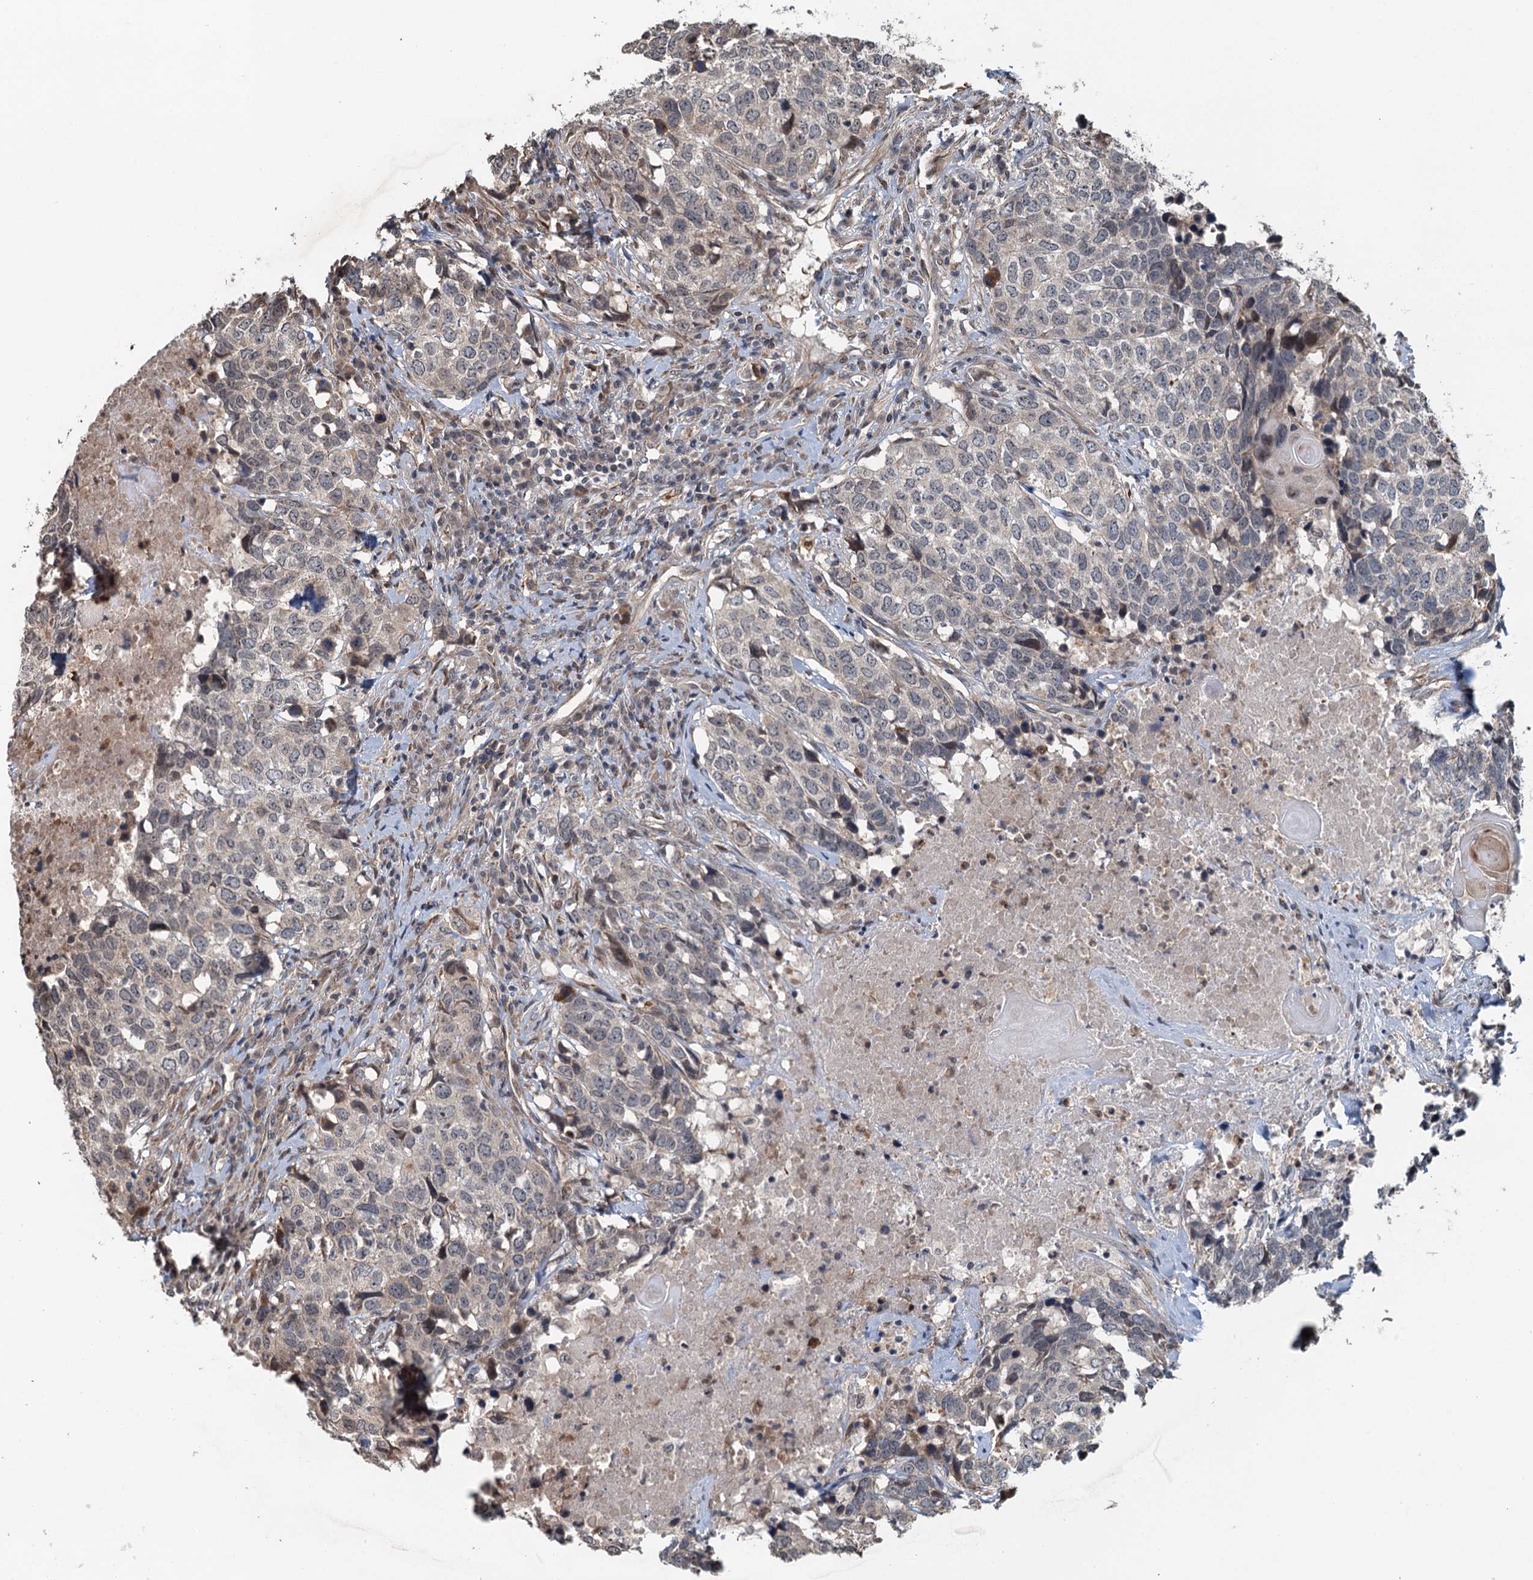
{"staining": {"intensity": "negative", "quantity": "none", "location": "none"}, "tissue": "head and neck cancer", "cell_type": "Tumor cells", "image_type": "cancer", "snomed": [{"axis": "morphology", "description": "Squamous cell carcinoma, NOS"}, {"axis": "topography", "description": "Head-Neck"}], "caption": "High power microscopy micrograph of an immunohistochemistry (IHC) micrograph of head and neck squamous cell carcinoma, revealing no significant positivity in tumor cells.", "gene": "WHAMM", "patient": {"sex": "male", "age": 66}}